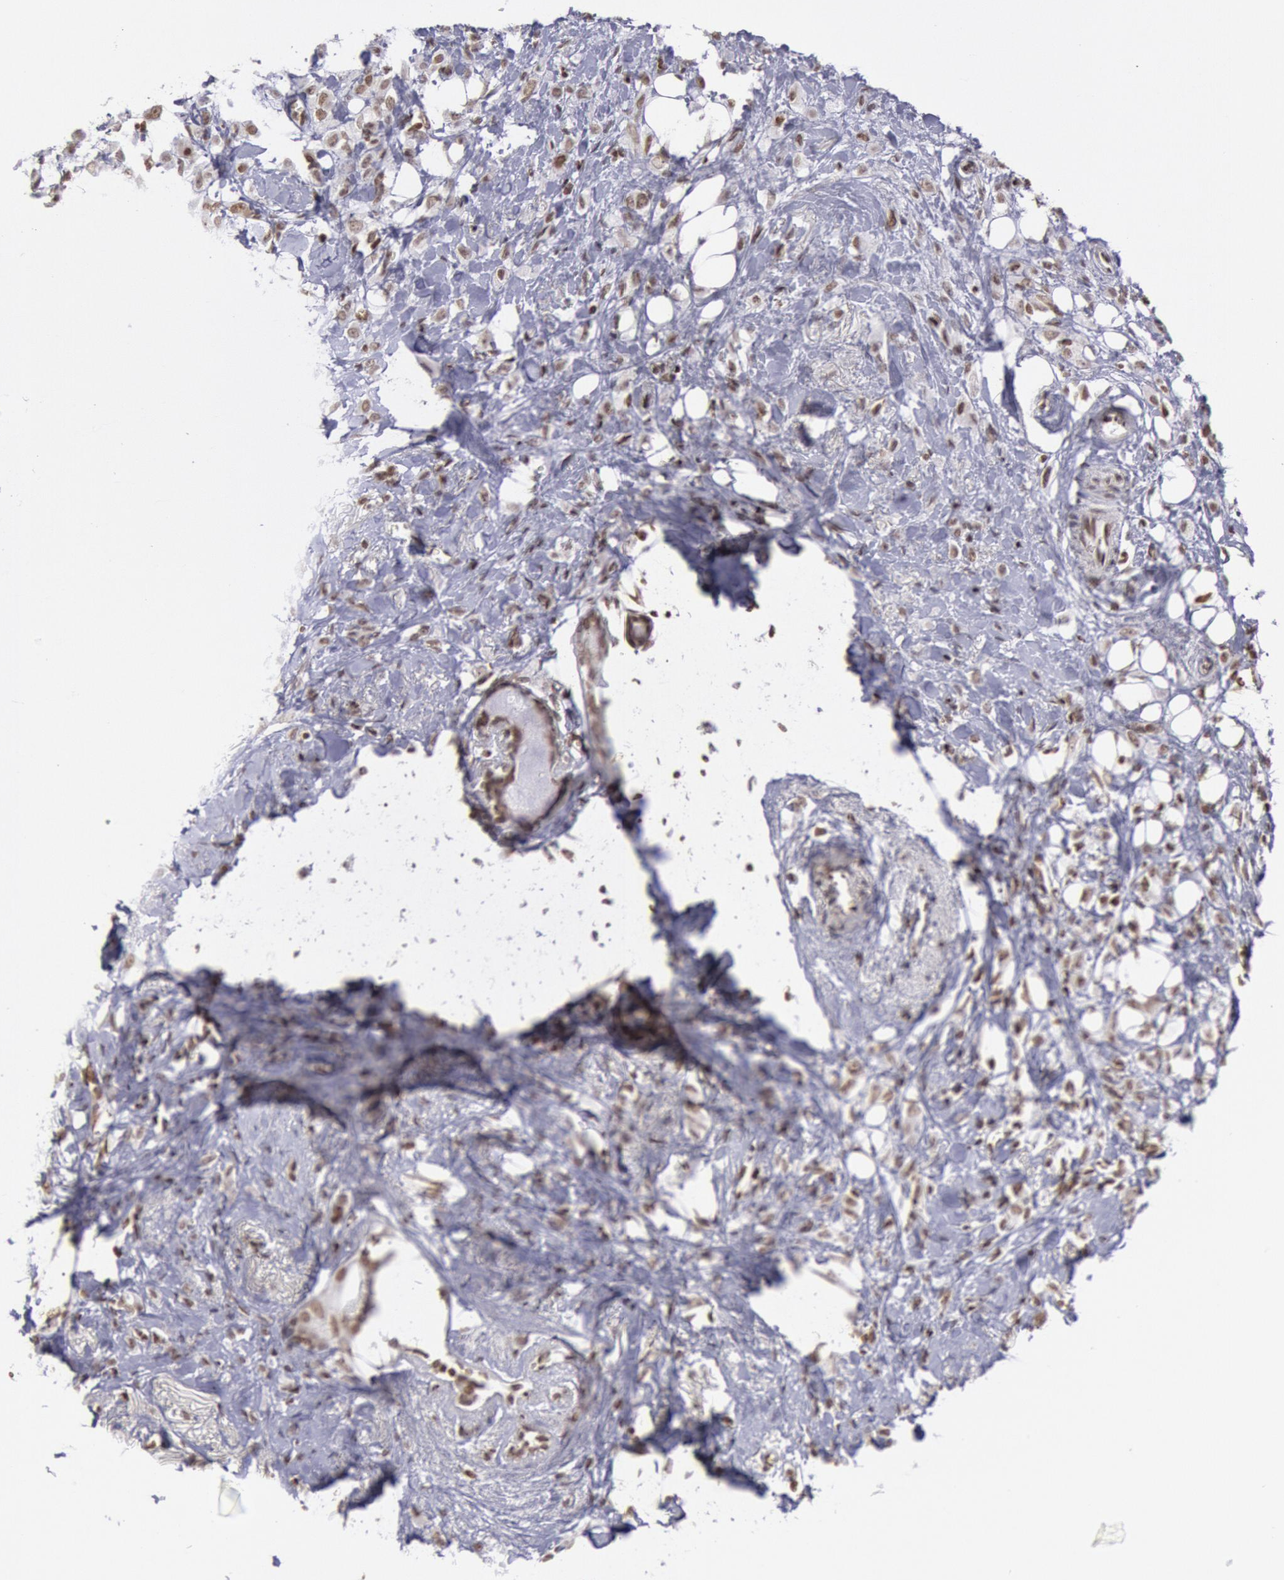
{"staining": {"intensity": "moderate", "quantity": ">75%", "location": "nuclear"}, "tissue": "breast cancer", "cell_type": "Tumor cells", "image_type": "cancer", "snomed": [{"axis": "morphology", "description": "Lobular carcinoma"}, {"axis": "topography", "description": "Breast"}], "caption": "Protein expression analysis of human breast cancer reveals moderate nuclear positivity in about >75% of tumor cells. (DAB (3,3'-diaminobenzidine) IHC with brightfield microscopy, high magnification).", "gene": "NKAP", "patient": {"sex": "female", "age": 57}}